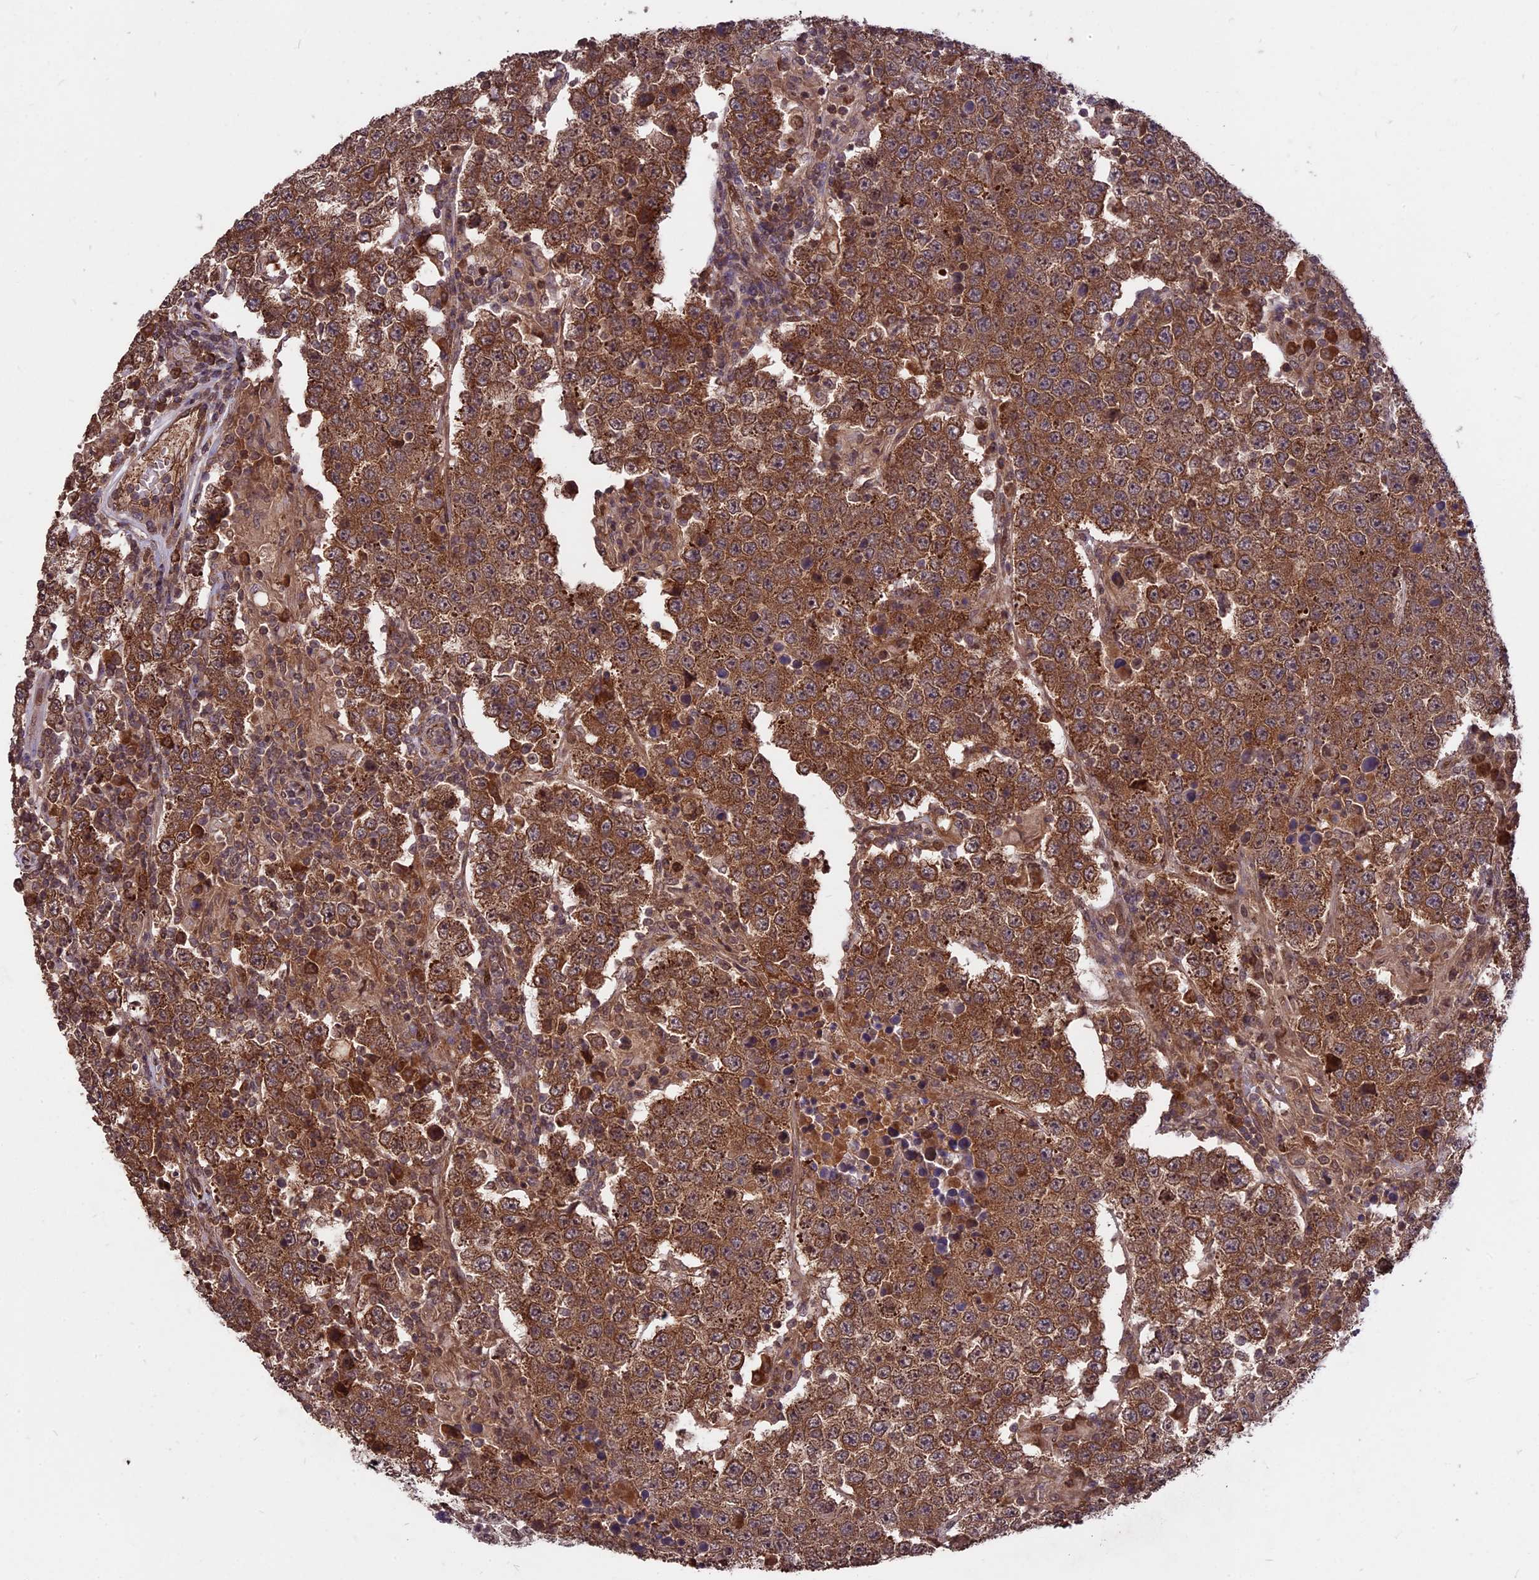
{"staining": {"intensity": "moderate", "quantity": ">75%", "location": "cytoplasmic/membranous,nuclear"}, "tissue": "testis cancer", "cell_type": "Tumor cells", "image_type": "cancer", "snomed": [{"axis": "morphology", "description": "Normal tissue, NOS"}, {"axis": "morphology", "description": "Urothelial carcinoma, High grade"}, {"axis": "morphology", "description": "Seminoma, NOS"}, {"axis": "morphology", "description": "Carcinoma, Embryonal, NOS"}, {"axis": "topography", "description": "Urinary bladder"}, {"axis": "topography", "description": "Testis"}], "caption": "Seminoma (testis) stained with a brown dye shows moderate cytoplasmic/membranous and nuclear positive expression in approximately >75% of tumor cells.", "gene": "ZNF598", "patient": {"sex": "male", "age": 41}}